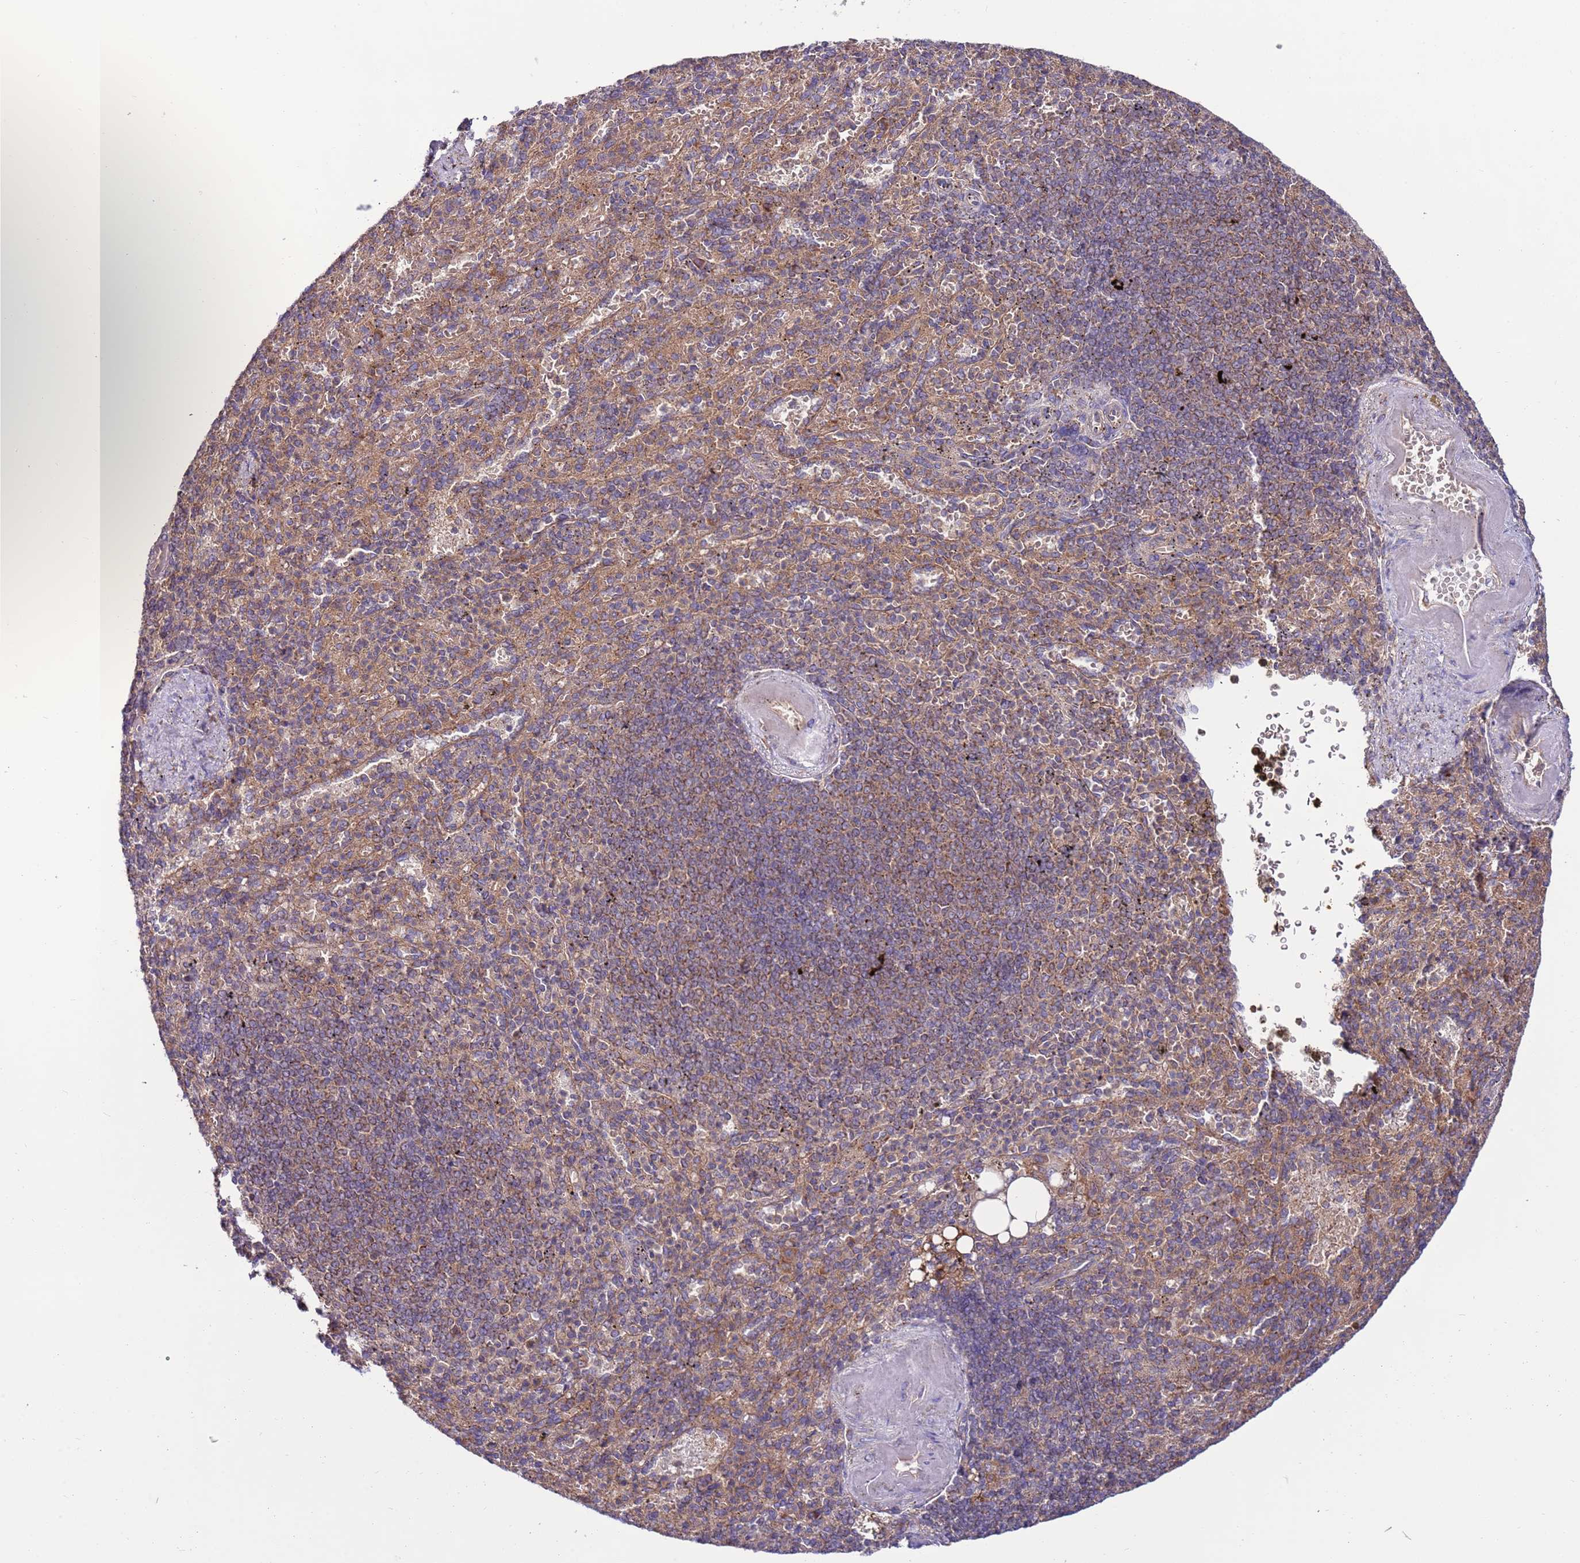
{"staining": {"intensity": "moderate", "quantity": "<25%", "location": "cytoplasmic/membranous"}, "tissue": "spleen", "cell_type": "Cells in red pulp", "image_type": "normal", "snomed": [{"axis": "morphology", "description": "Normal tissue, NOS"}, {"axis": "topography", "description": "Spleen"}], "caption": "Moderate cytoplasmic/membranous expression is identified in about <25% of cells in red pulp in normal spleen. The staining is performed using DAB (3,3'-diaminobenzidine) brown chromogen to label protein expression. The nuclei are counter-stained blue using hematoxylin.", "gene": "SLC44A5", "patient": {"sex": "female", "age": 74}}